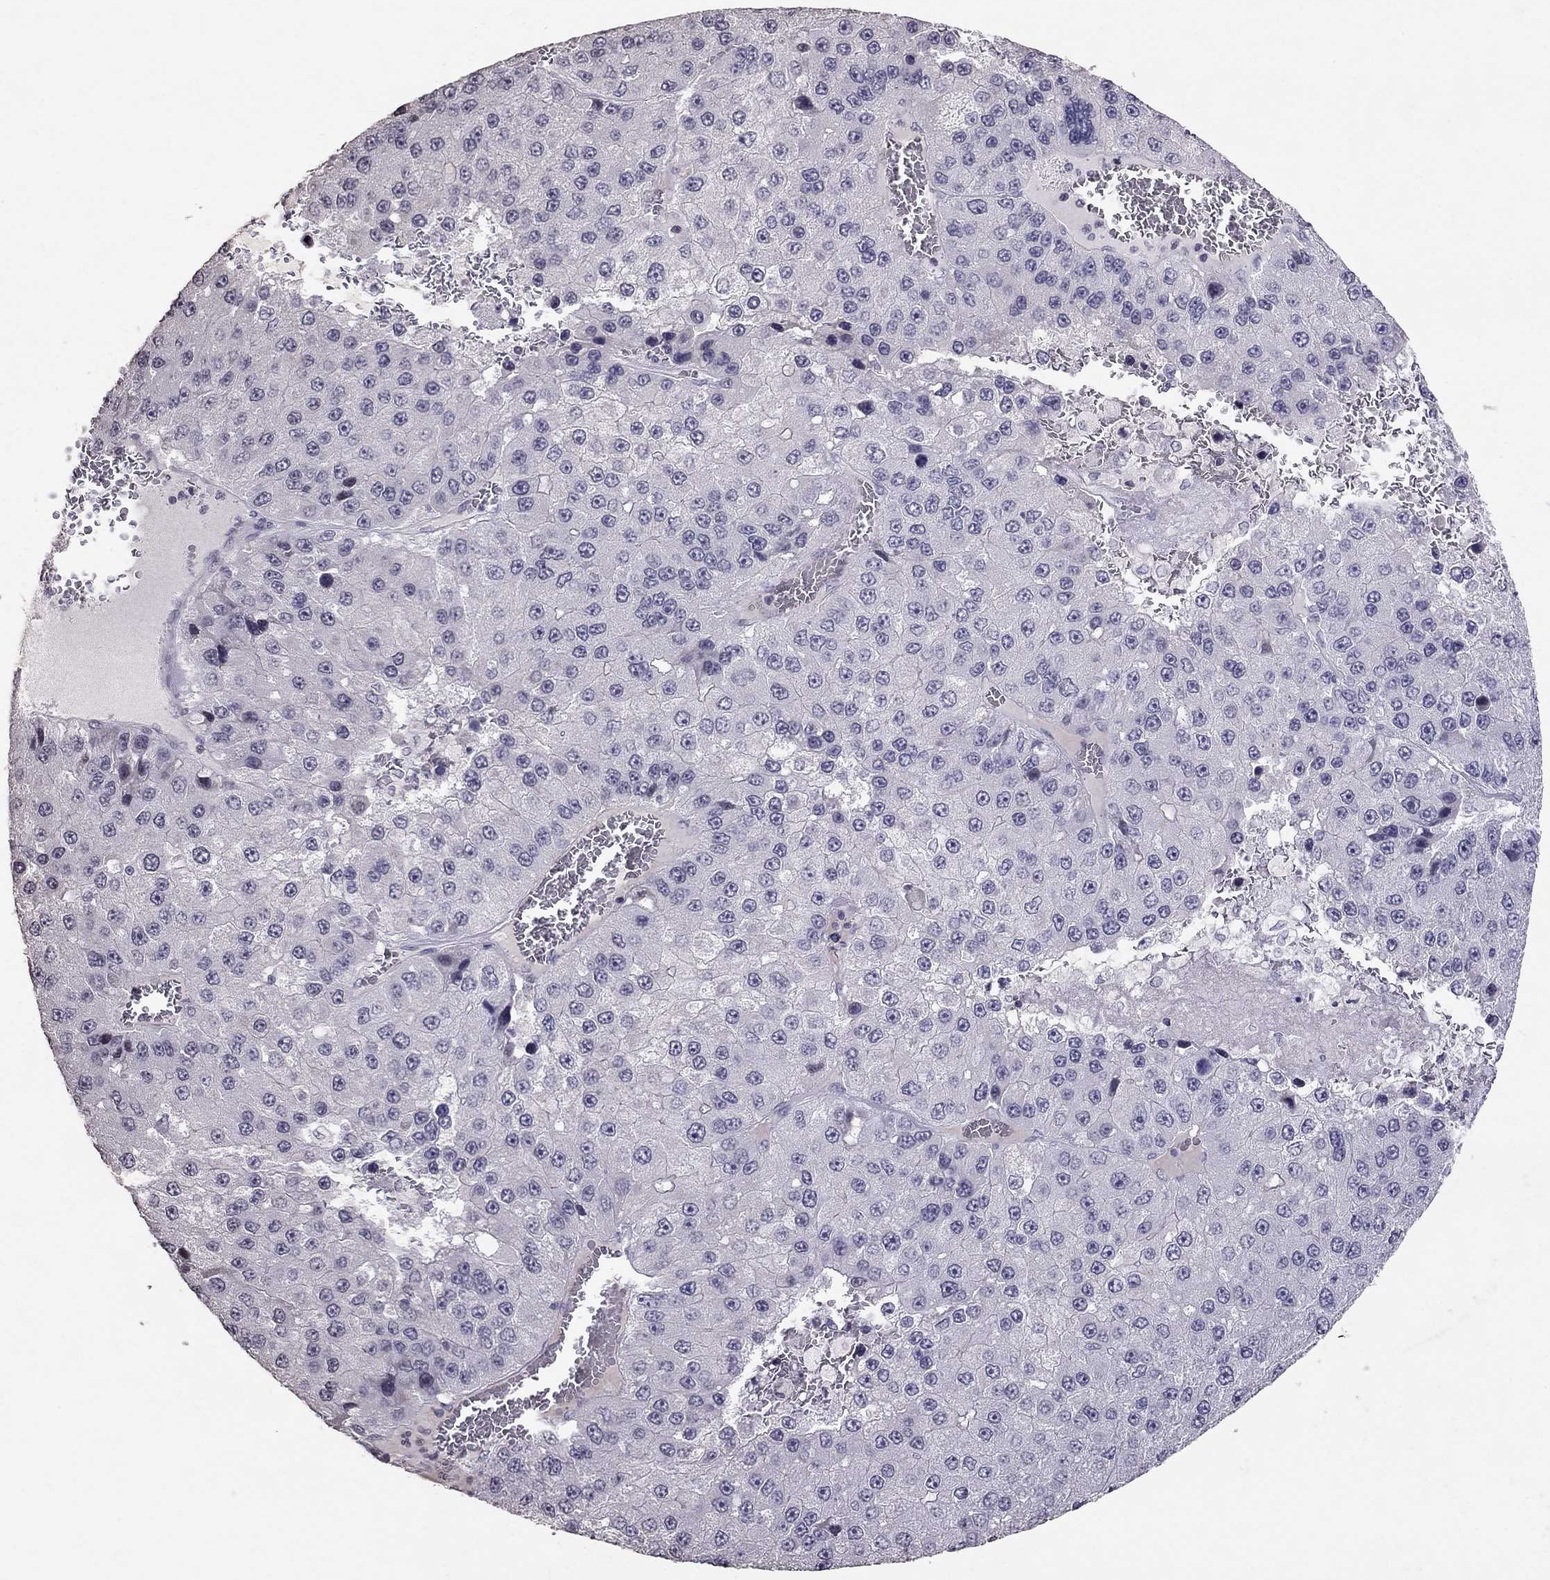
{"staining": {"intensity": "negative", "quantity": "none", "location": "none"}, "tissue": "liver cancer", "cell_type": "Tumor cells", "image_type": "cancer", "snomed": [{"axis": "morphology", "description": "Carcinoma, Hepatocellular, NOS"}, {"axis": "topography", "description": "Liver"}], "caption": "This photomicrograph is of liver cancer (hepatocellular carcinoma) stained with immunohistochemistry (IHC) to label a protein in brown with the nuclei are counter-stained blue. There is no staining in tumor cells.", "gene": "TSHB", "patient": {"sex": "female", "age": 73}}